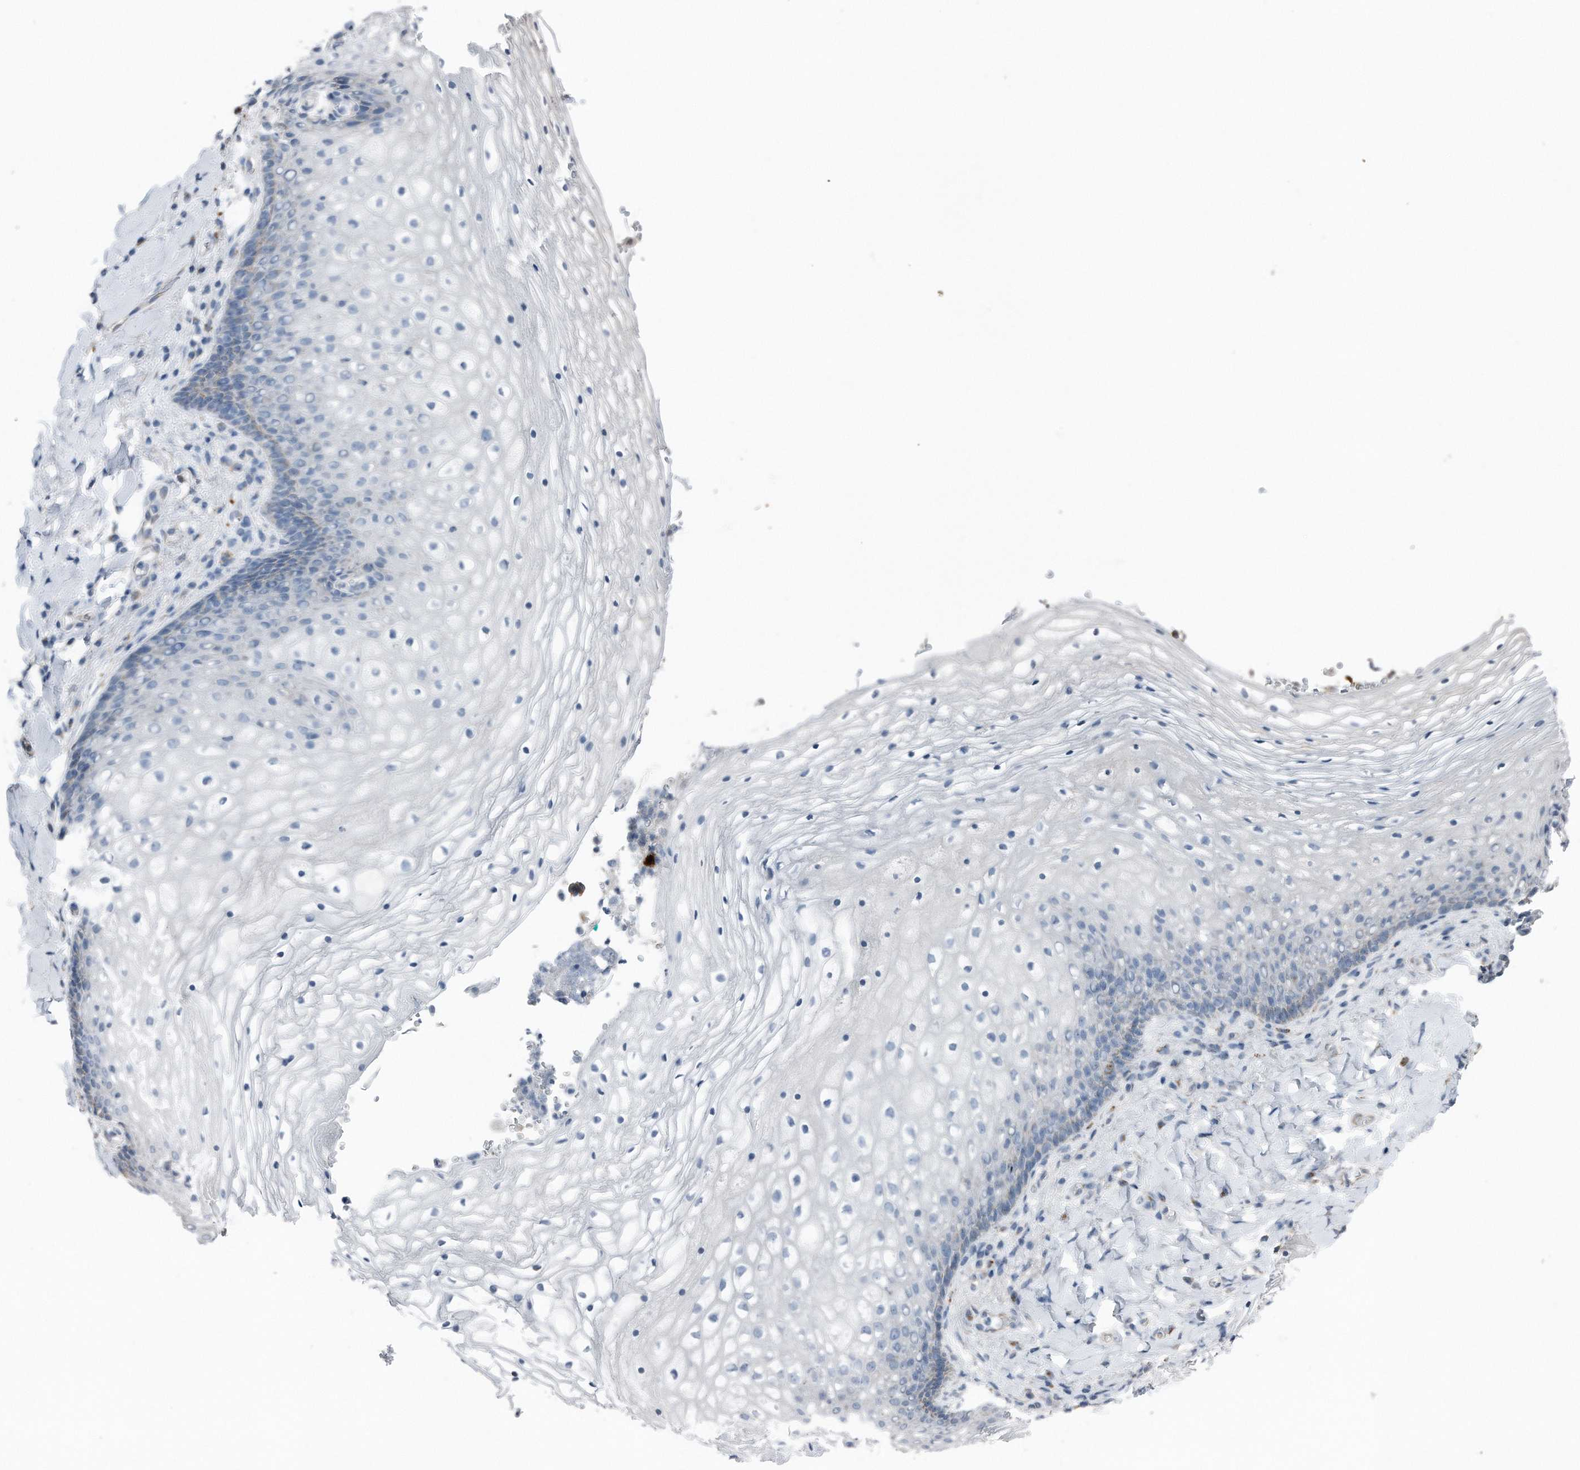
{"staining": {"intensity": "negative", "quantity": "none", "location": "none"}, "tissue": "vagina", "cell_type": "Squamous epithelial cells", "image_type": "normal", "snomed": [{"axis": "morphology", "description": "Normal tissue, NOS"}, {"axis": "topography", "description": "Vagina"}], "caption": "Immunohistochemistry image of benign human vagina stained for a protein (brown), which shows no expression in squamous epithelial cells. (Brightfield microscopy of DAB (3,3'-diaminobenzidine) immunohistochemistry (IHC) at high magnification).", "gene": "ZNF772", "patient": {"sex": "female", "age": 60}}